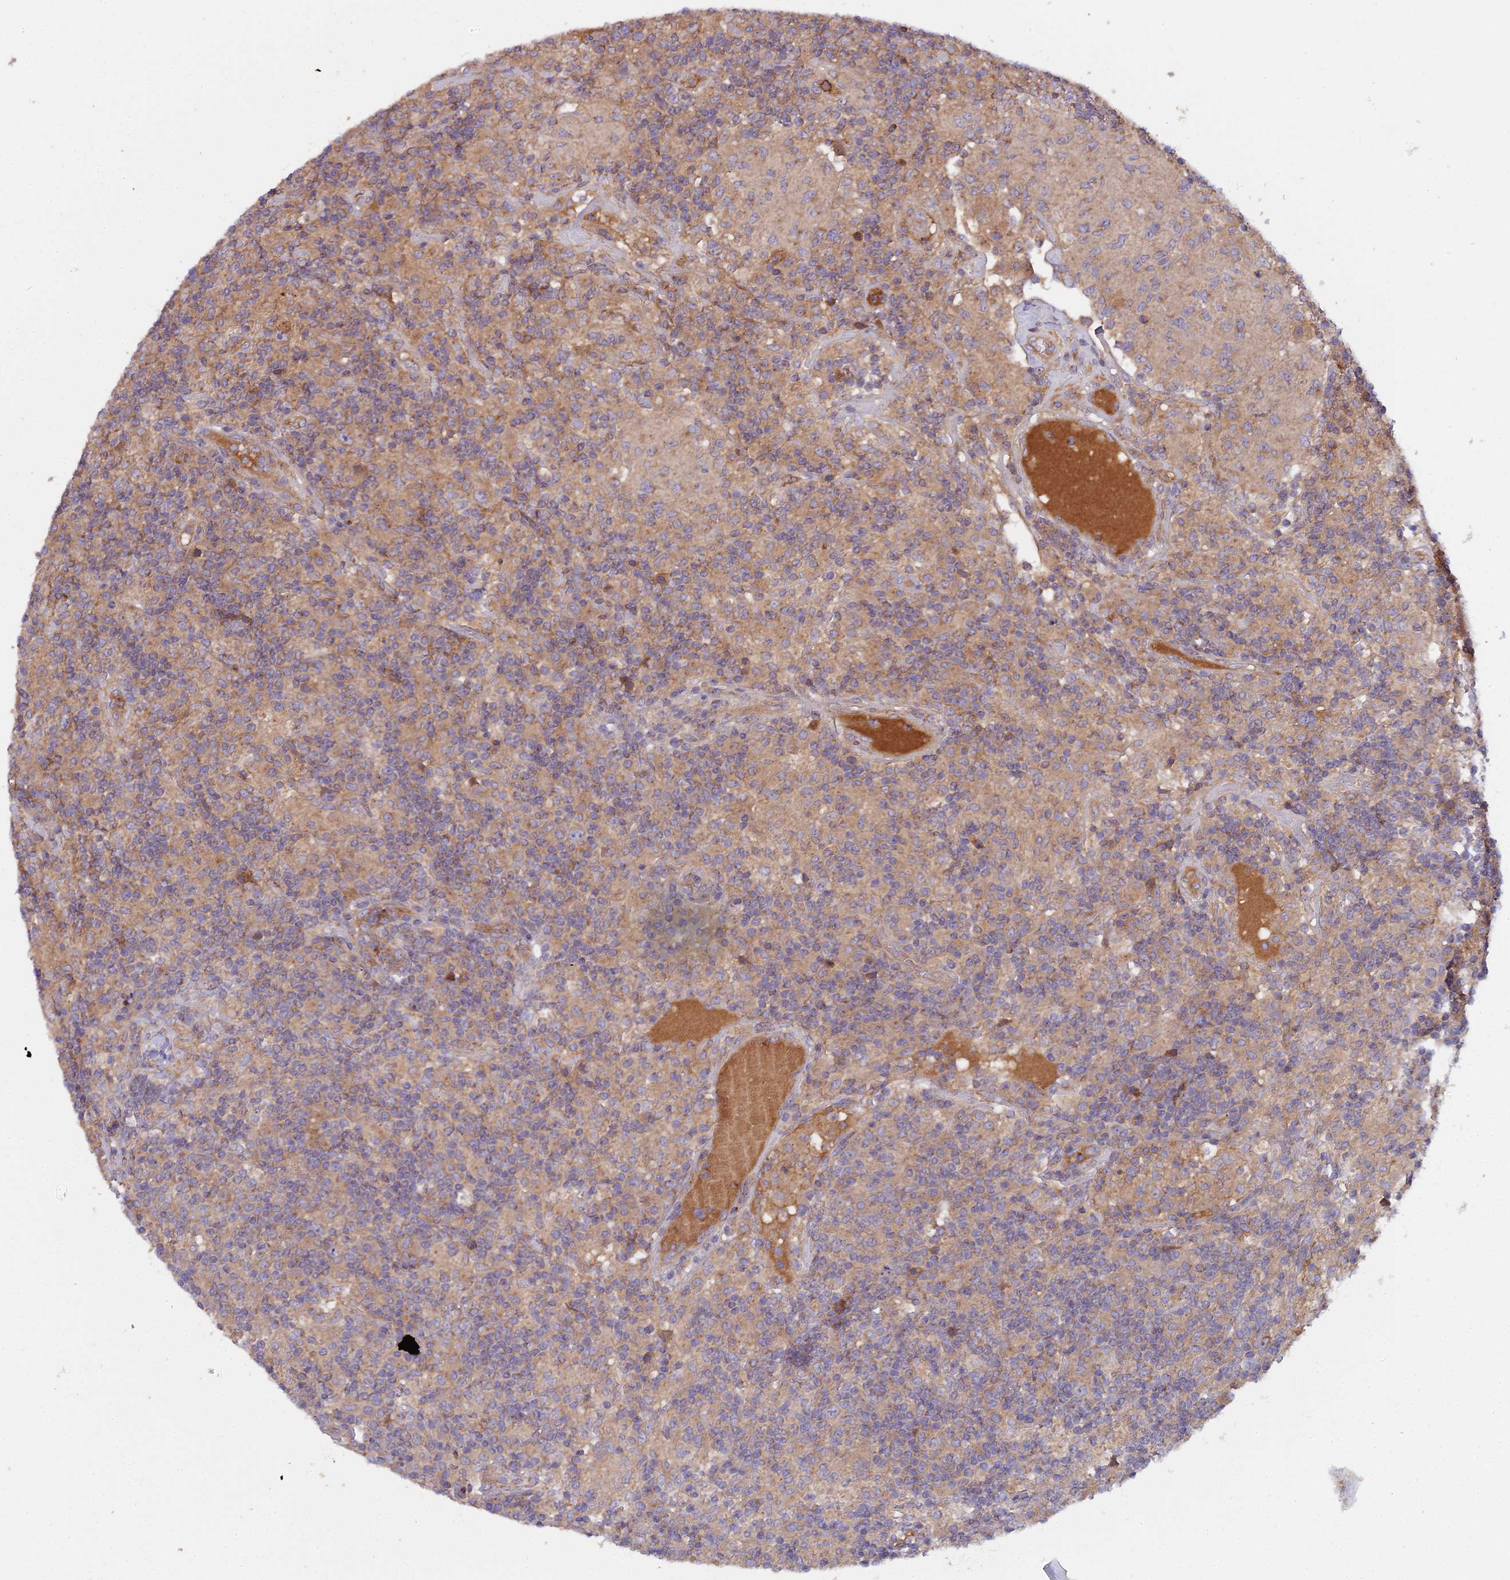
{"staining": {"intensity": "weak", "quantity": "25%-75%", "location": "cytoplasmic/membranous"}, "tissue": "lymphoma", "cell_type": "Tumor cells", "image_type": "cancer", "snomed": [{"axis": "morphology", "description": "Hodgkin's disease, NOS"}, {"axis": "topography", "description": "Lymph node"}], "caption": "The immunohistochemical stain highlights weak cytoplasmic/membranous positivity in tumor cells of lymphoma tissue.", "gene": "CCDC167", "patient": {"sex": "male", "age": 70}}